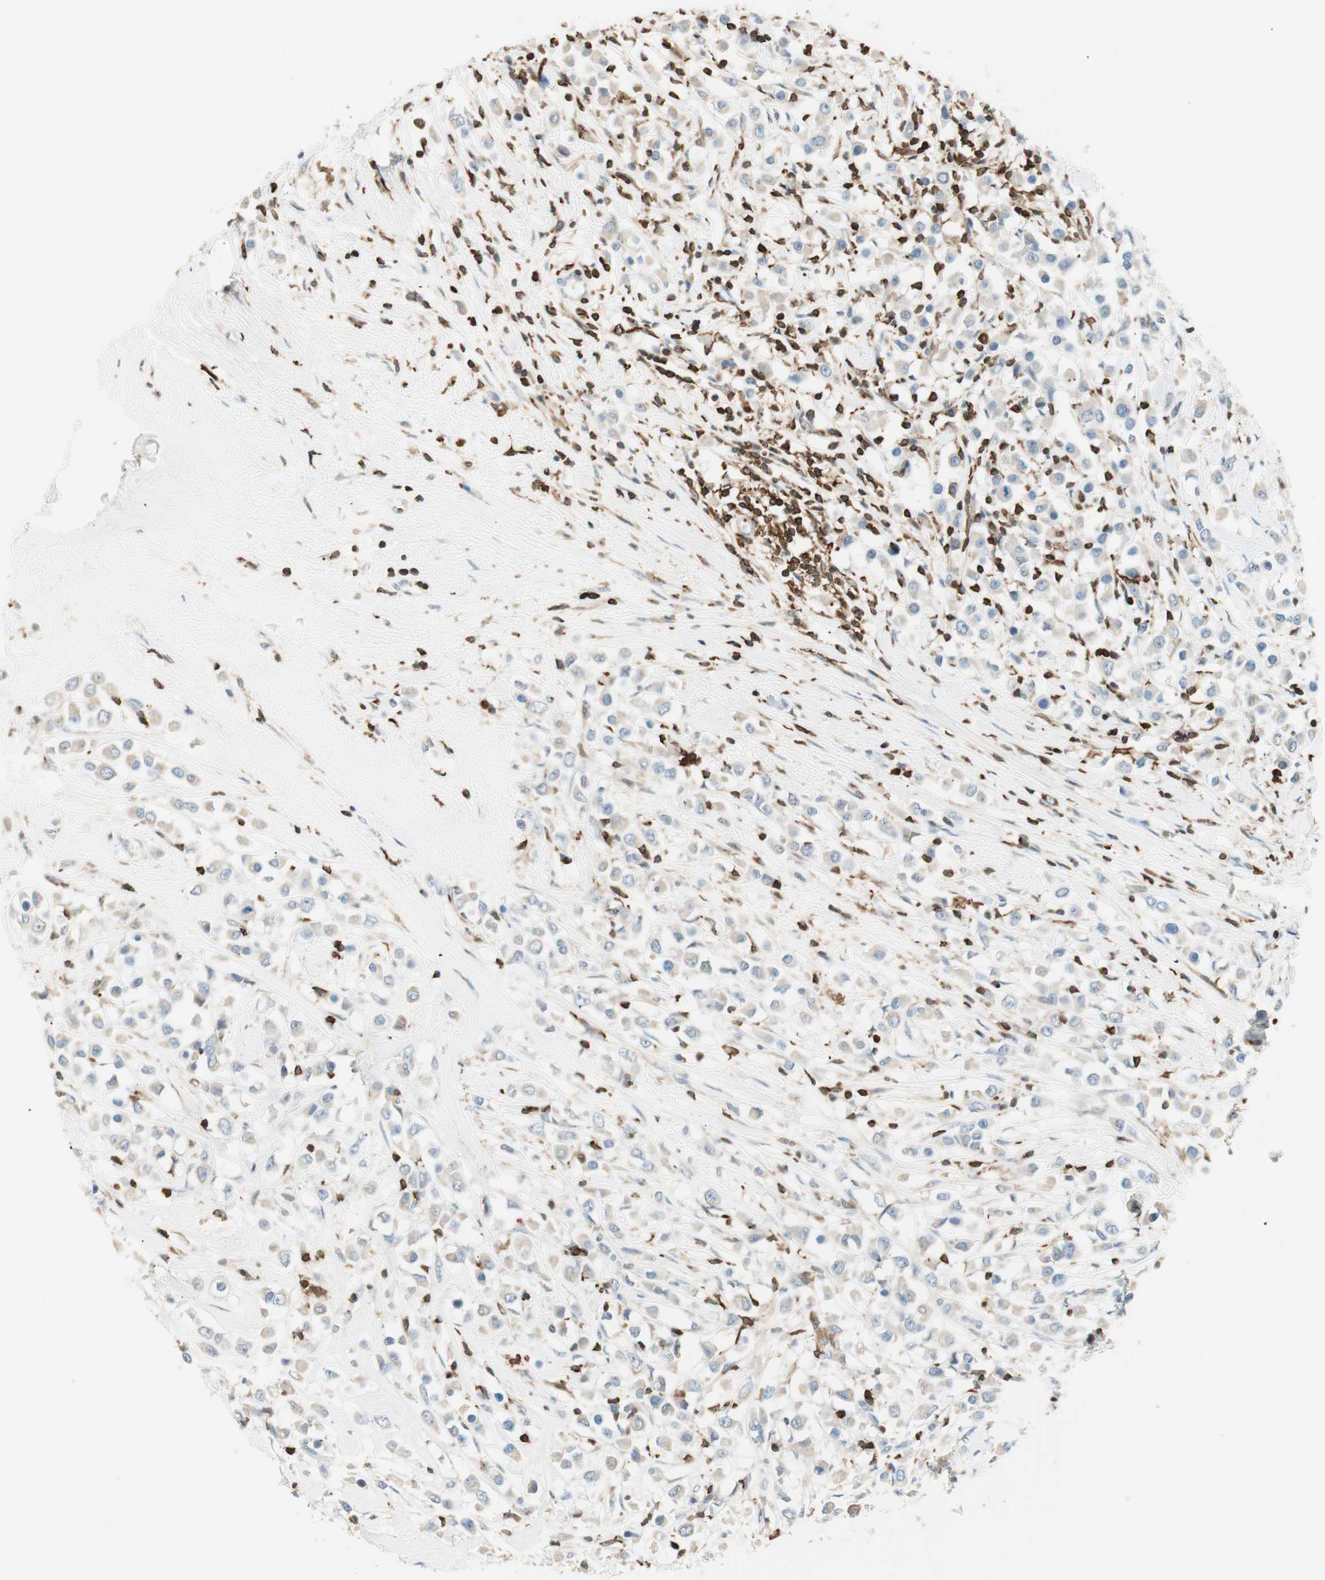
{"staining": {"intensity": "weak", "quantity": "25%-75%", "location": "cytoplasmic/membranous"}, "tissue": "breast cancer", "cell_type": "Tumor cells", "image_type": "cancer", "snomed": [{"axis": "morphology", "description": "Duct carcinoma"}, {"axis": "topography", "description": "Breast"}], "caption": "A photomicrograph of human breast invasive ductal carcinoma stained for a protein shows weak cytoplasmic/membranous brown staining in tumor cells.", "gene": "HPGD", "patient": {"sex": "female", "age": 61}}